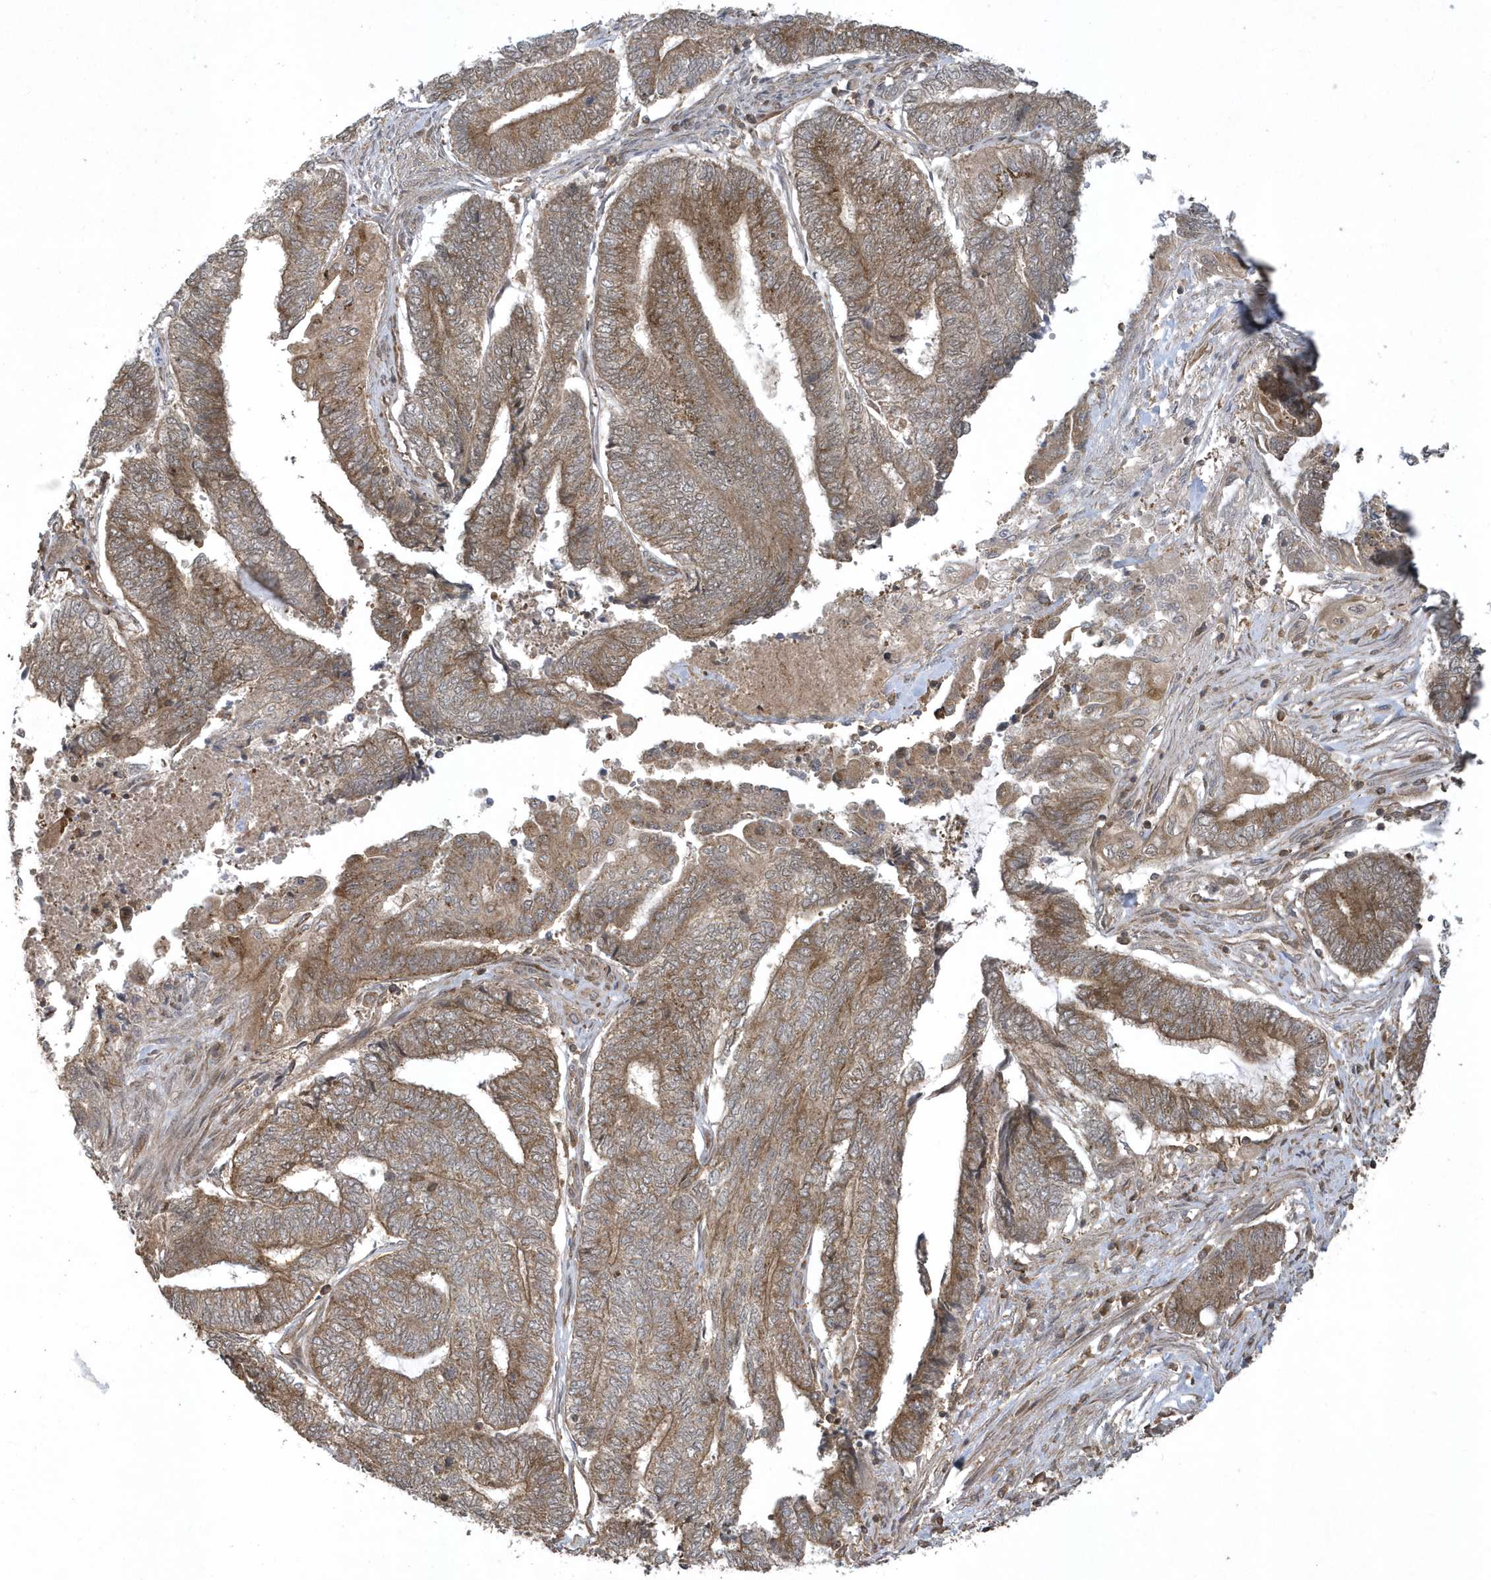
{"staining": {"intensity": "moderate", "quantity": ">75%", "location": "cytoplasmic/membranous"}, "tissue": "endometrial cancer", "cell_type": "Tumor cells", "image_type": "cancer", "snomed": [{"axis": "morphology", "description": "Adenocarcinoma, NOS"}, {"axis": "topography", "description": "Uterus"}, {"axis": "topography", "description": "Endometrium"}], "caption": "IHC photomicrograph of neoplastic tissue: adenocarcinoma (endometrial) stained using IHC demonstrates medium levels of moderate protein expression localized specifically in the cytoplasmic/membranous of tumor cells, appearing as a cytoplasmic/membranous brown color.", "gene": "STAMBP", "patient": {"sex": "female", "age": 70}}